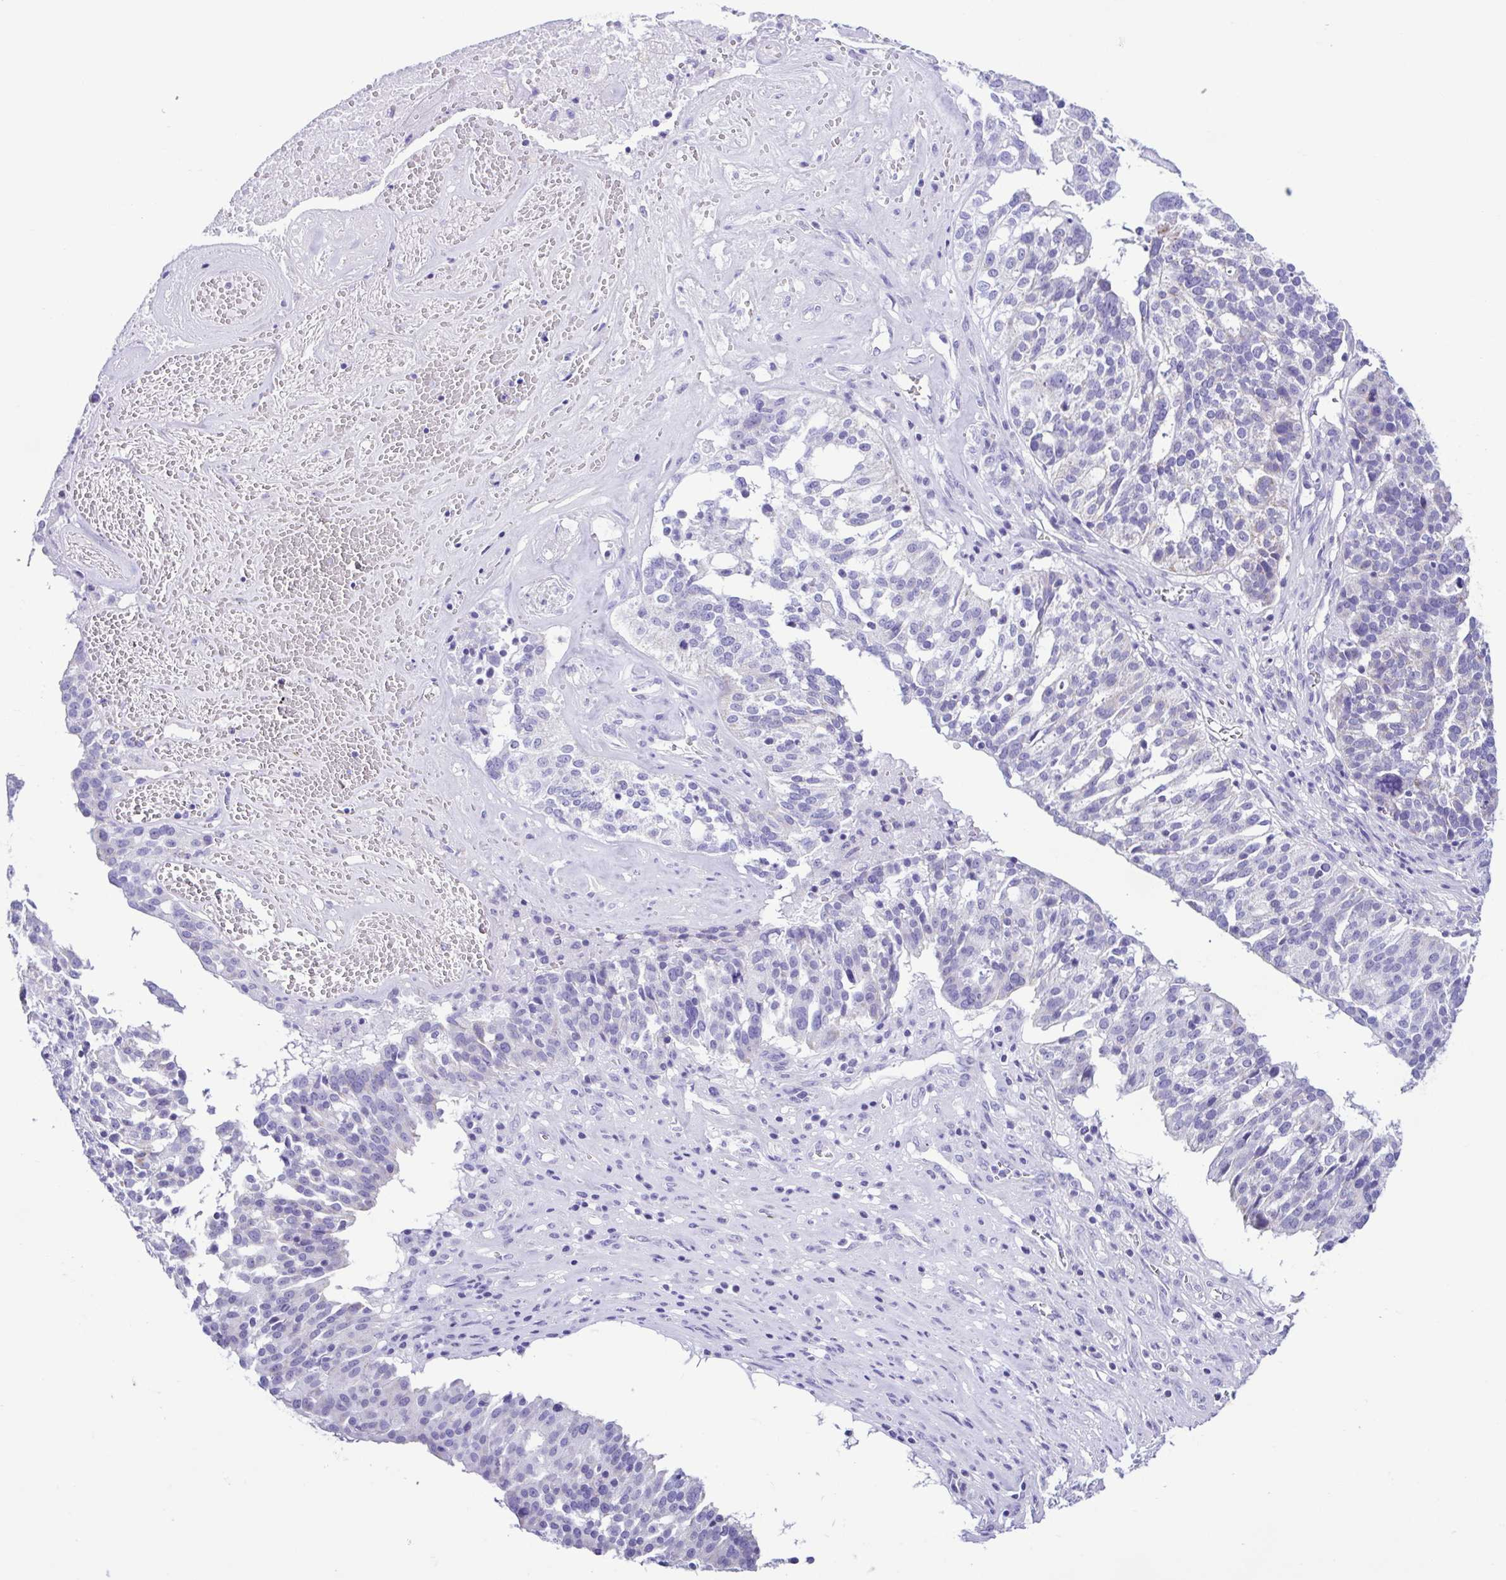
{"staining": {"intensity": "negative", "quantity": "none", "location": "none"}, "tissue": "ovarian cancer", "cell_type": "Tumor cells", "image_type": "cancer", "snomed": [{"axis": "morphology", "description": "Cystadenocarcinoma, serous, NOS"}, {"axis": "topography", "description": "Ovary"}], "caption": "Ovarian cancer stained for a protein using immunohistochemistry shows no staining tumor cells.", "gene": "ACTRT3", "patient": {"sex": "female", "age": 59}}